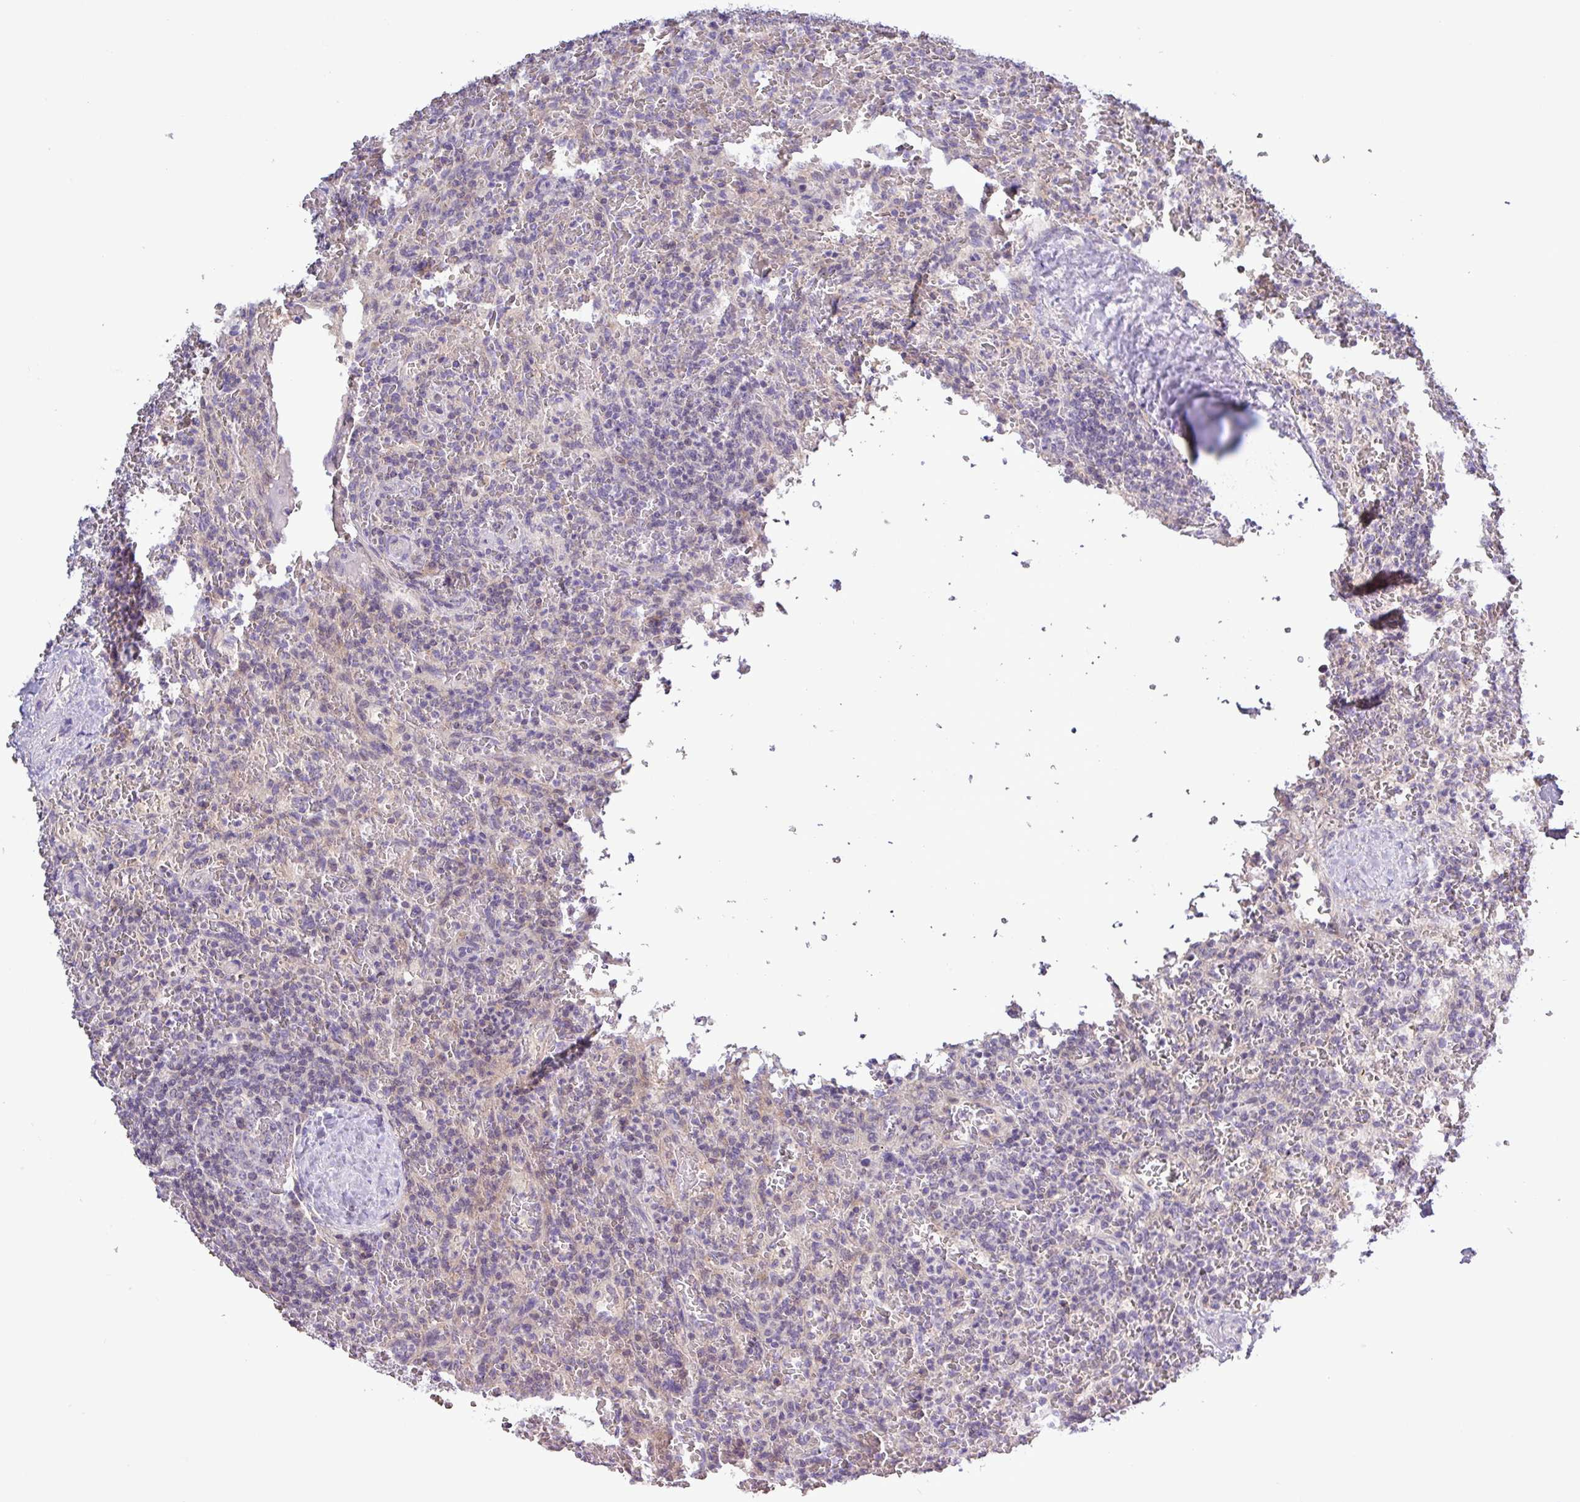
{"staining": {"intensity": "negative", "quantity": "none", "location": "none"}, "tissue": "lymphoma", "cell_type": "Tumor cells", "image_type": "cancer", "snomed": [{"axis": "morphology", "description": "Malignant lymphoma, non-Hodgkin's type, Low grade"}, {"axis": "topography", "description": "Spleen"}], "caption": "IHC image of neoplastic tissue: human lymphoma stained with DAB (3,3'-diaminobenzidine) exhibits no significant protein expression in tumor cells.", "gene": "SFTPB", "patient": {"sex": "female", "age": 64}}